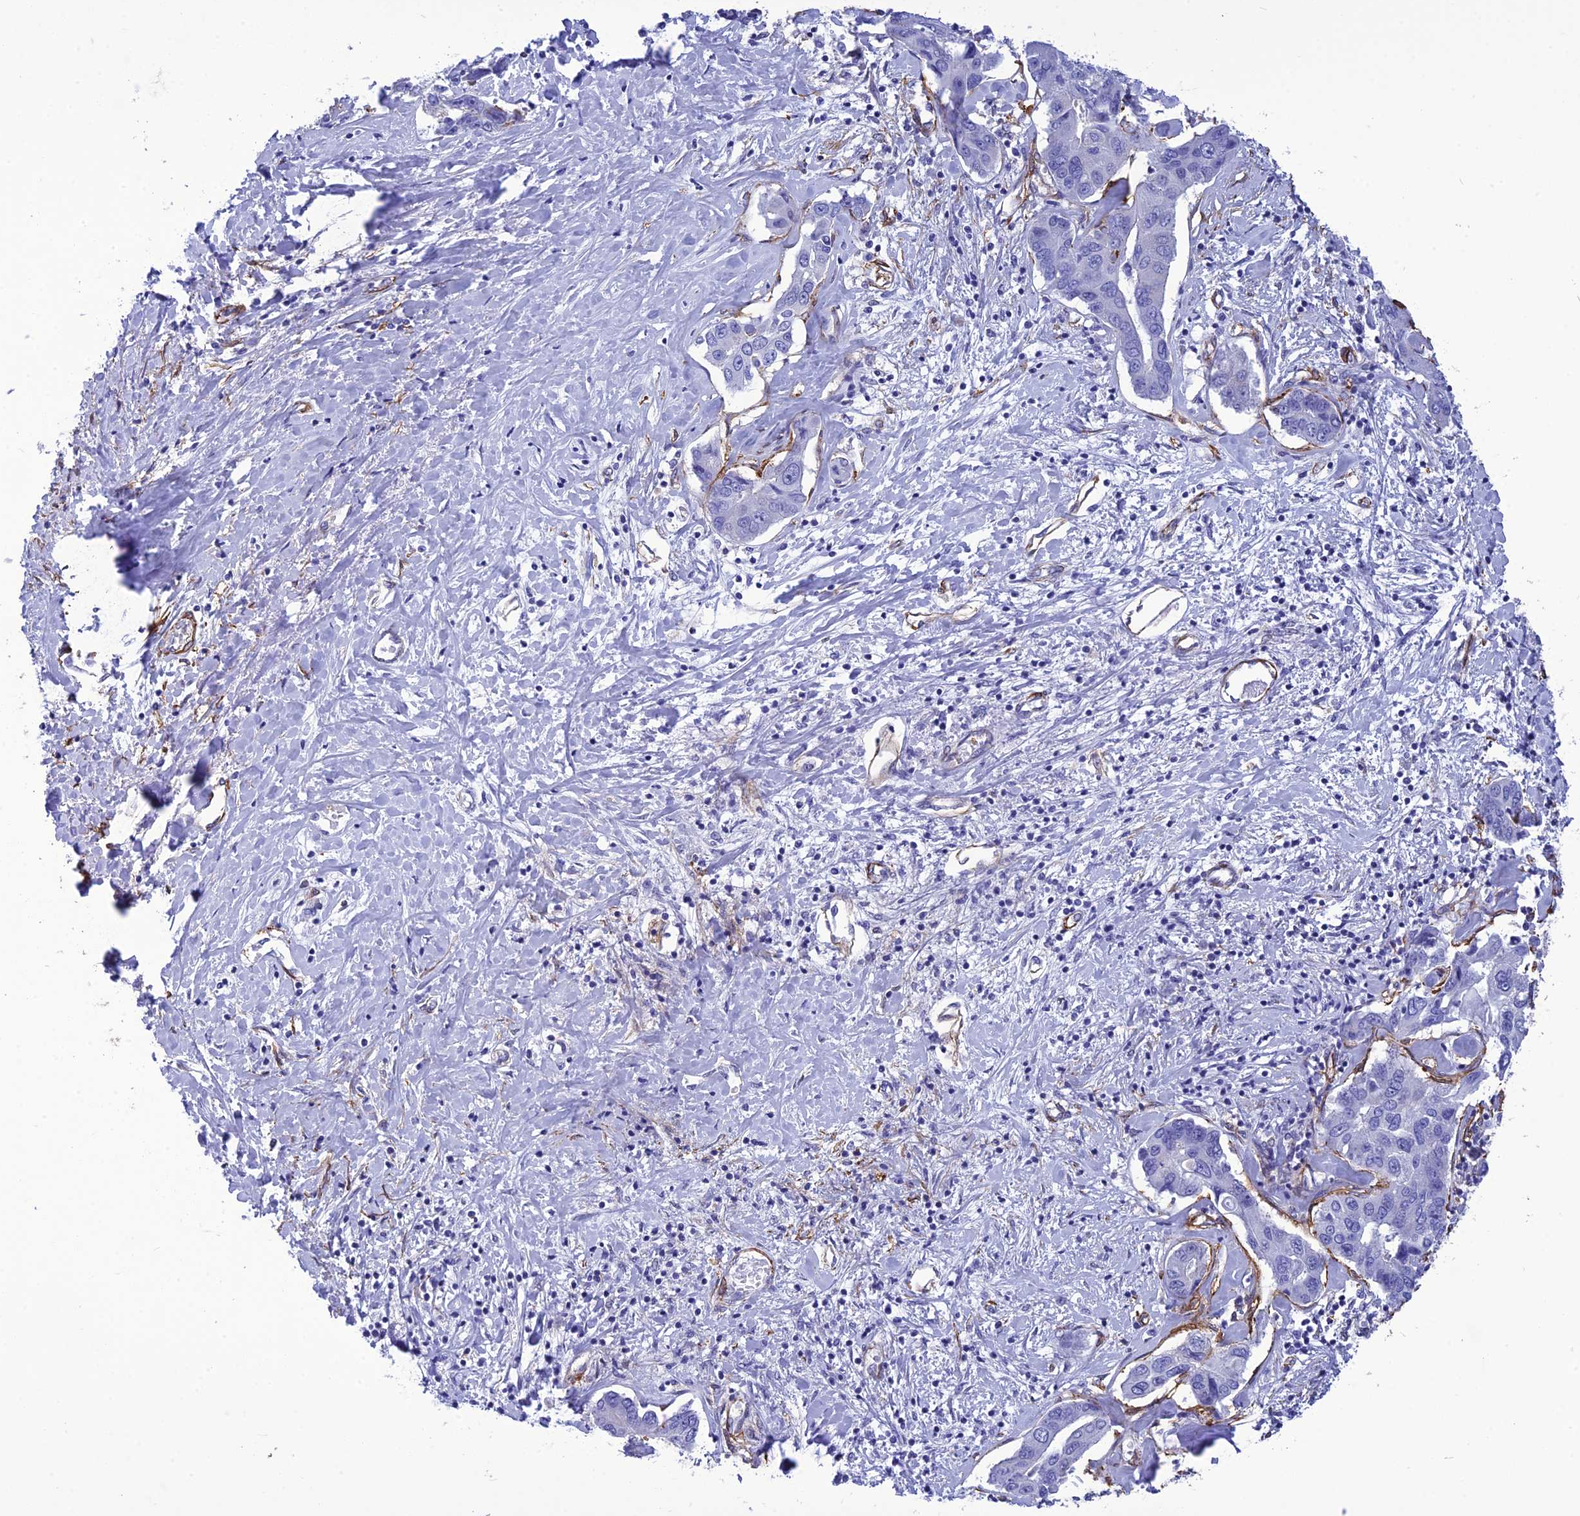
{"staining": {"intensity": "negative", "quantity": "none", "location": "none"}, "tissue": "liver cancer", "cell_type": "Tumor cells", "image_type": "cancer", "snomed": [{"axis": "morphology", "description": "Cholangiocarcinoma"}, {"axis": "topography", "description": "Liver"}], "caption": "Immunohistochemical staining of human liver cancer (cholangiocarcinoma) displays no significant staining in tumor cells.", "gene": "NKD1", "patient": {"sex": "male", "age": 59}}